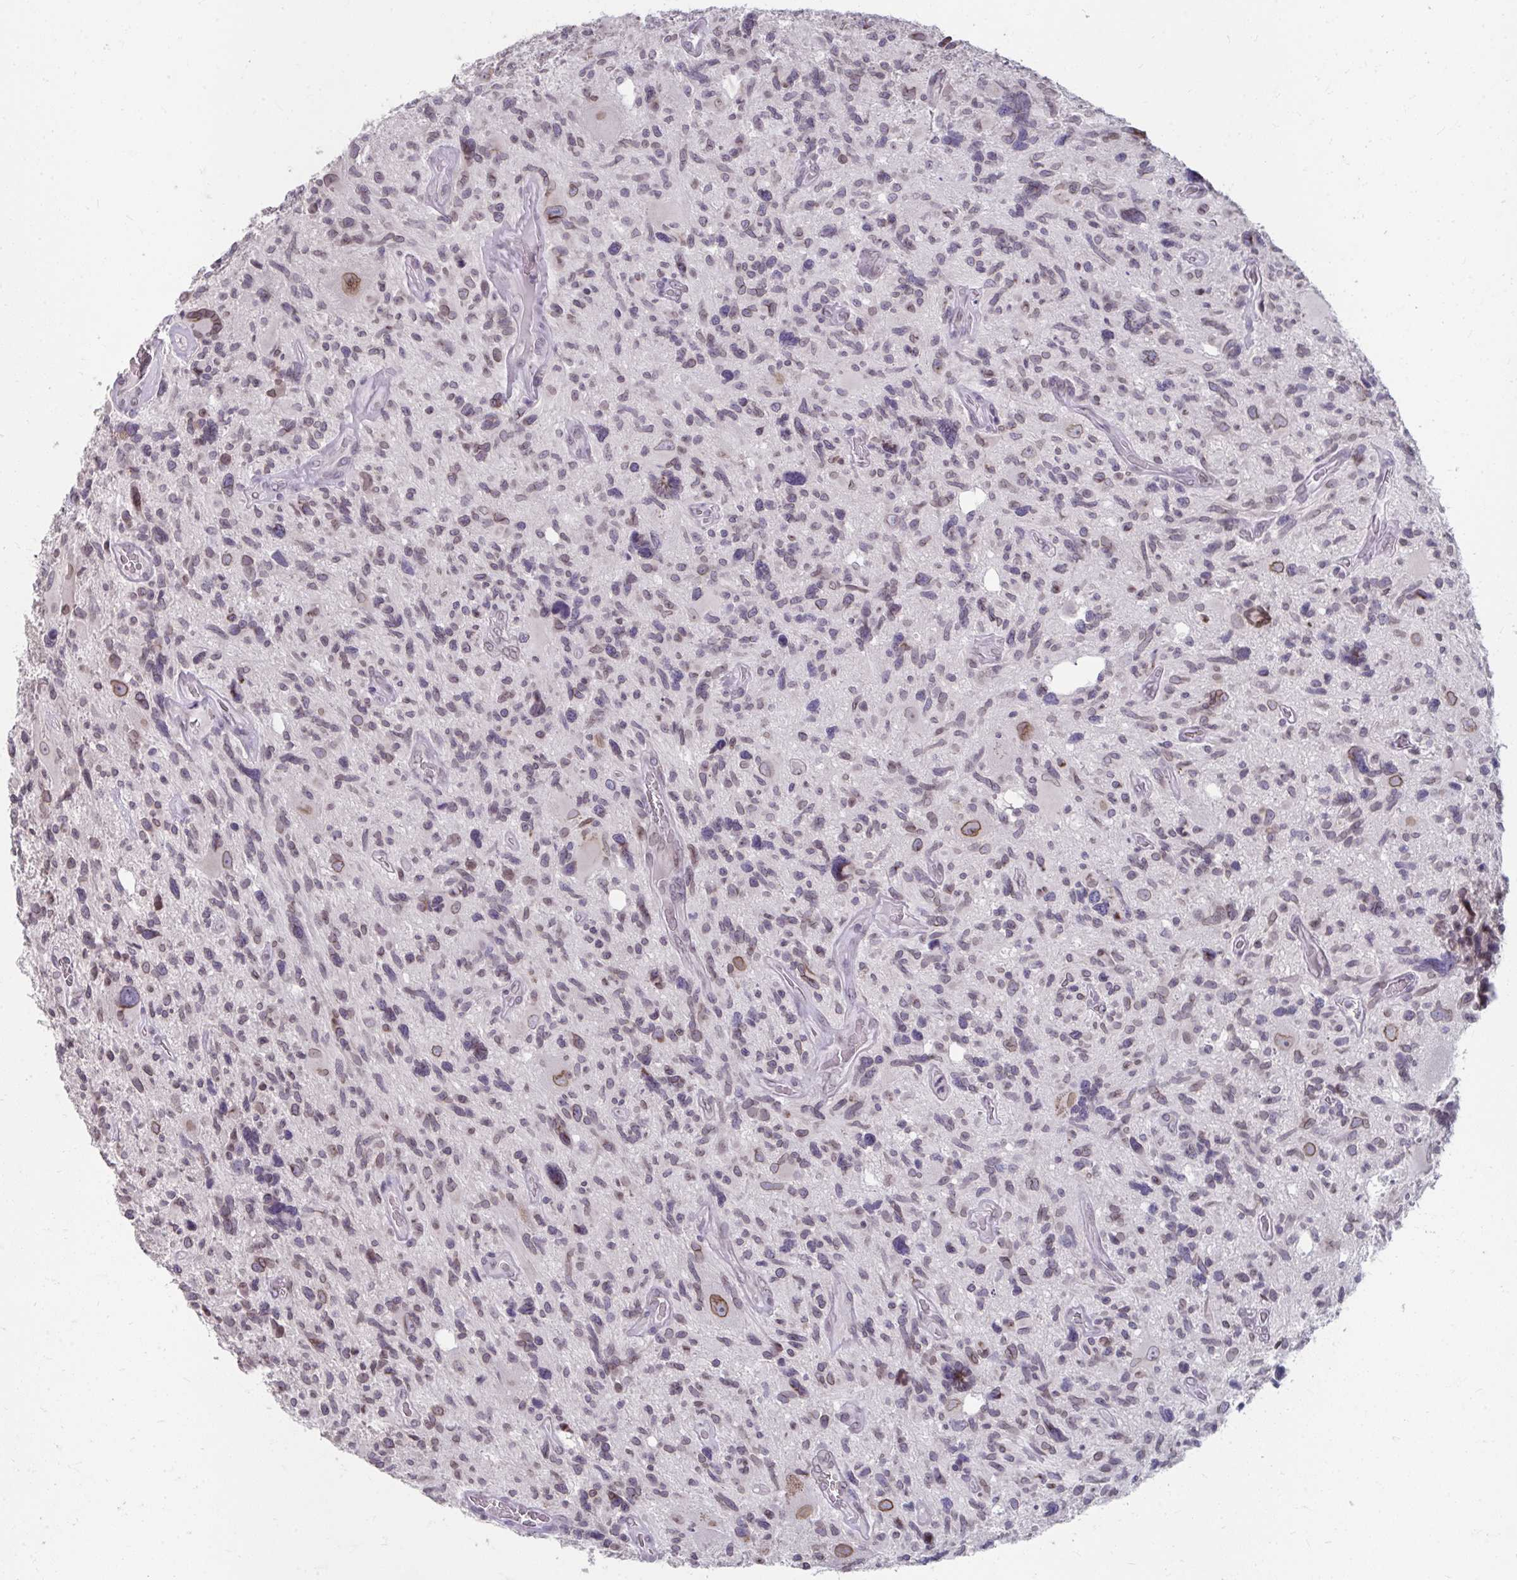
{"staining": {"intensity": "weak", "quantity": "<25%", "location": "nuclear"}, "tissue": "glioma", "cell_type": "Tumor cells", "image_type": "cancer", "snomed": [{"axis": "morphology", "description": "Glioma, malignant, High grade"}, {"axis": "topography", "description": "Brain"}], "caption": "Immunohistochemical staining of glioma demonstrates no significant staining in tumor cells. (DAB (3,3'-diaminobenzidine) IHC visualized using brightfield microscopy, high magnification).", "gene": "NUP133", "patient": {"sex": "male", "age": 49}}